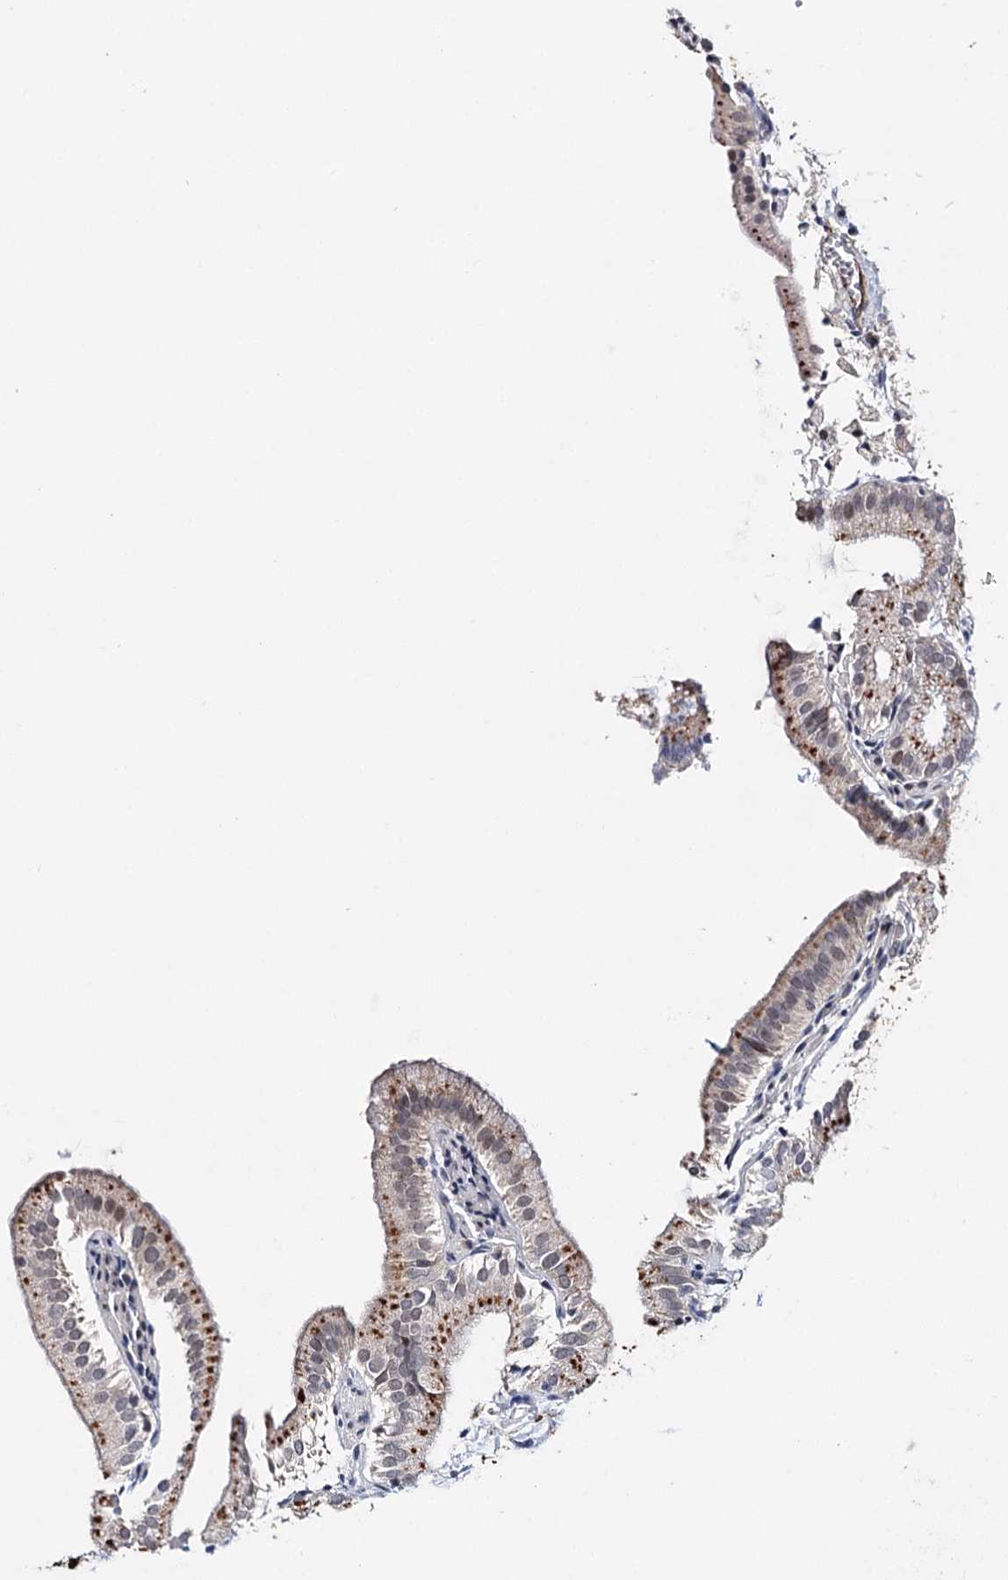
{"staining": {"intensity": "moderate", "quantity": ">75%", "location": "cytoplasmic/membranous"}, "tissue": "gallbladder", "cell_type": "Glandular cells", "image_type": "normal", "snomed": [{"axis": "morphology", "description": "Normal tissue, NOS"}, {"axis": "topography", "description": "Gallbladder"}], "caption": "This is a photomicrograph of immunohistochemistry staining of unremarkable gallbladder, which shows moderate positivity in the cytoplasmic/membranous of glandular cells.", "gene": "CFAP46", "patient": {"sex": "male", "age": 55}}